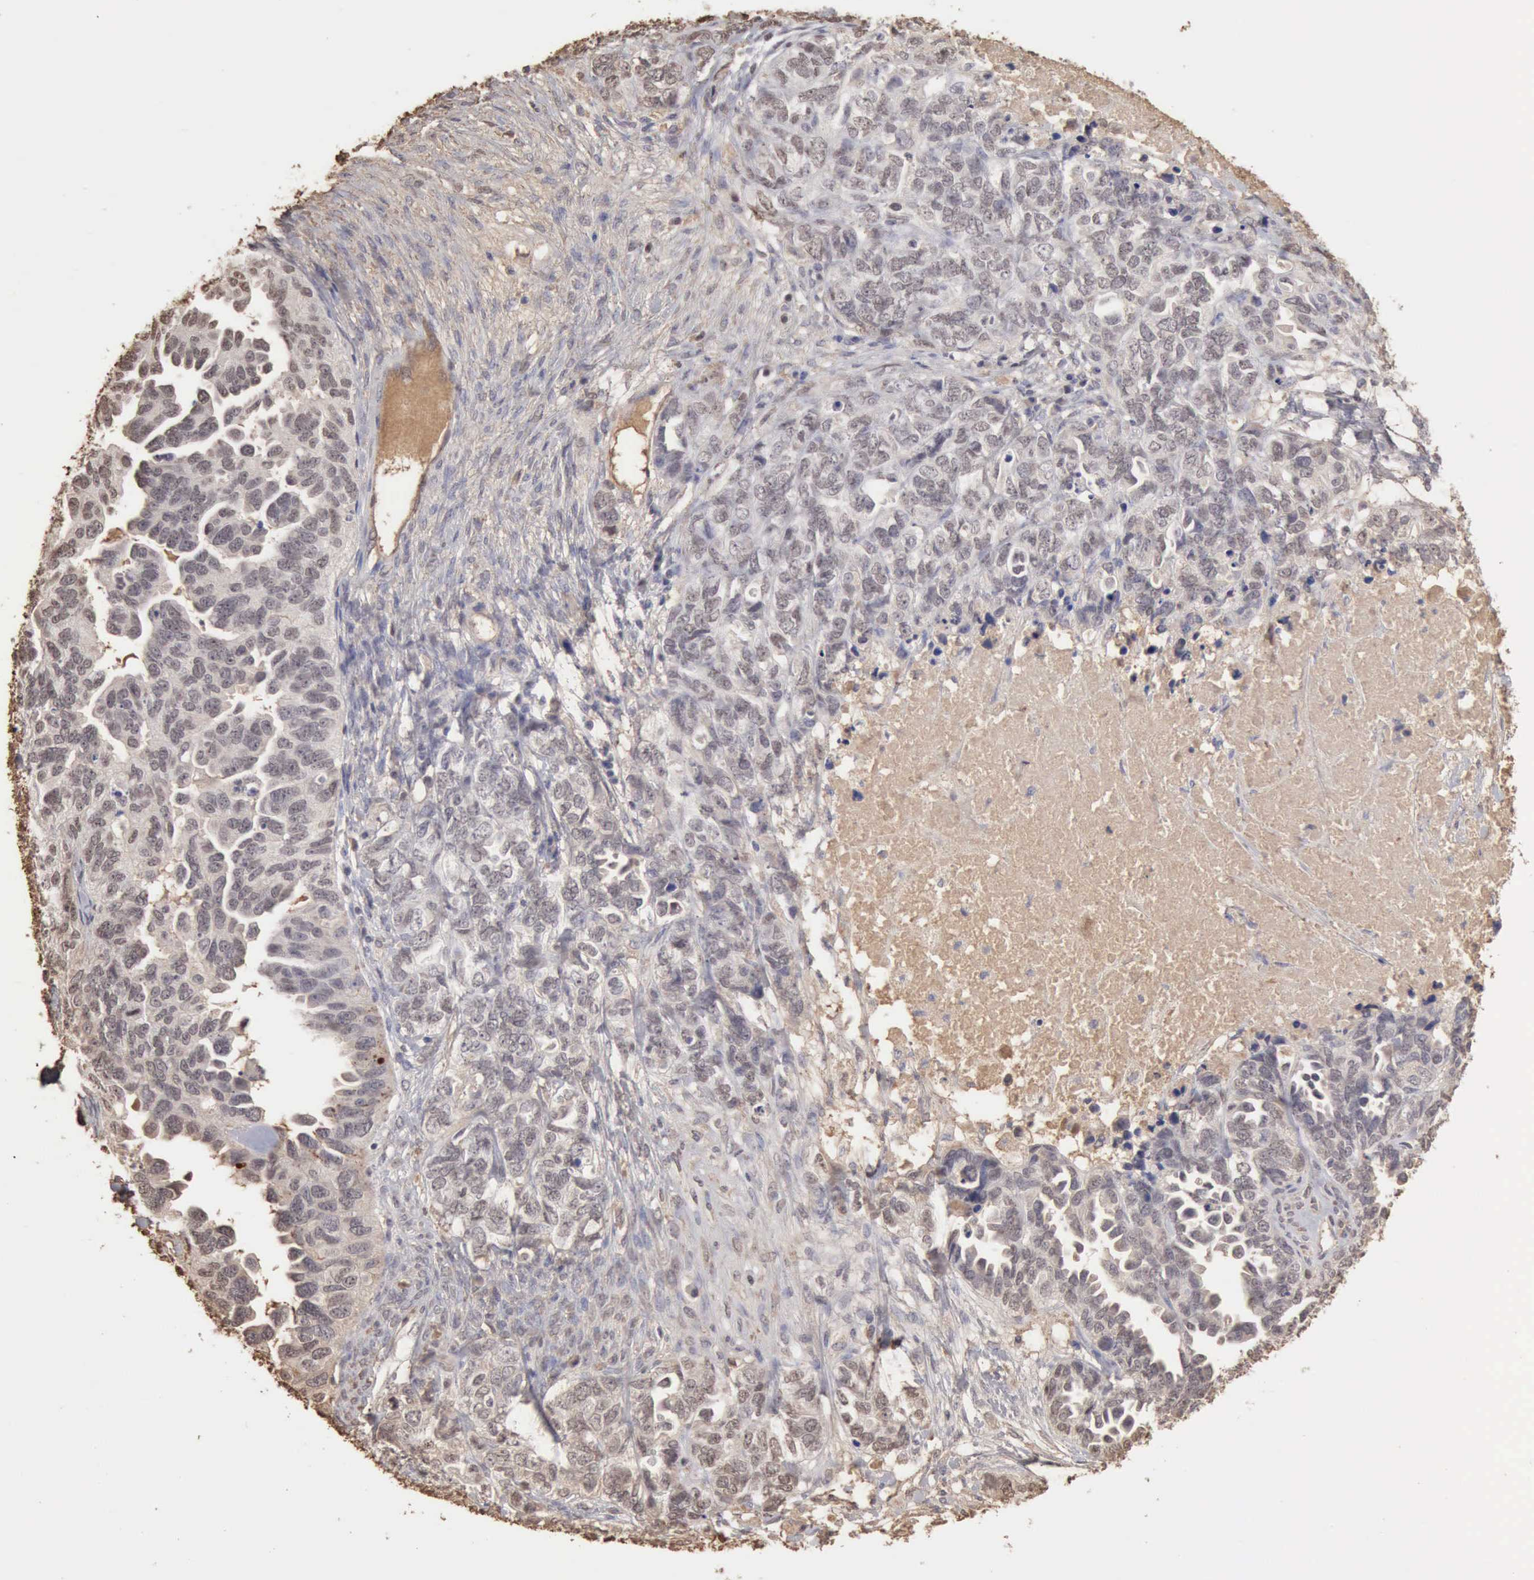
{"staining": {"intensity": "weak", "quantity": "<25%", "location": "nuclear"}, "tissue": "ovarian cancer", "cell_type": "Tumor cells", "image_type": "cancer", "snomed": [{"axis": "morphology", "description": "Cystadenocarcinoma, serous, NOS"}, {"axis": "topography", "description": "Ovary"}], "caption": "DAB (3,3'-diaminobenzidine) immunohistochemical staining of human ovarian cancer (serous cystadenocarcinoma) displays no significant expression in tumor cells.", "gene": "SERPINA1", "patient": {"sex": "female", "age": 82}}